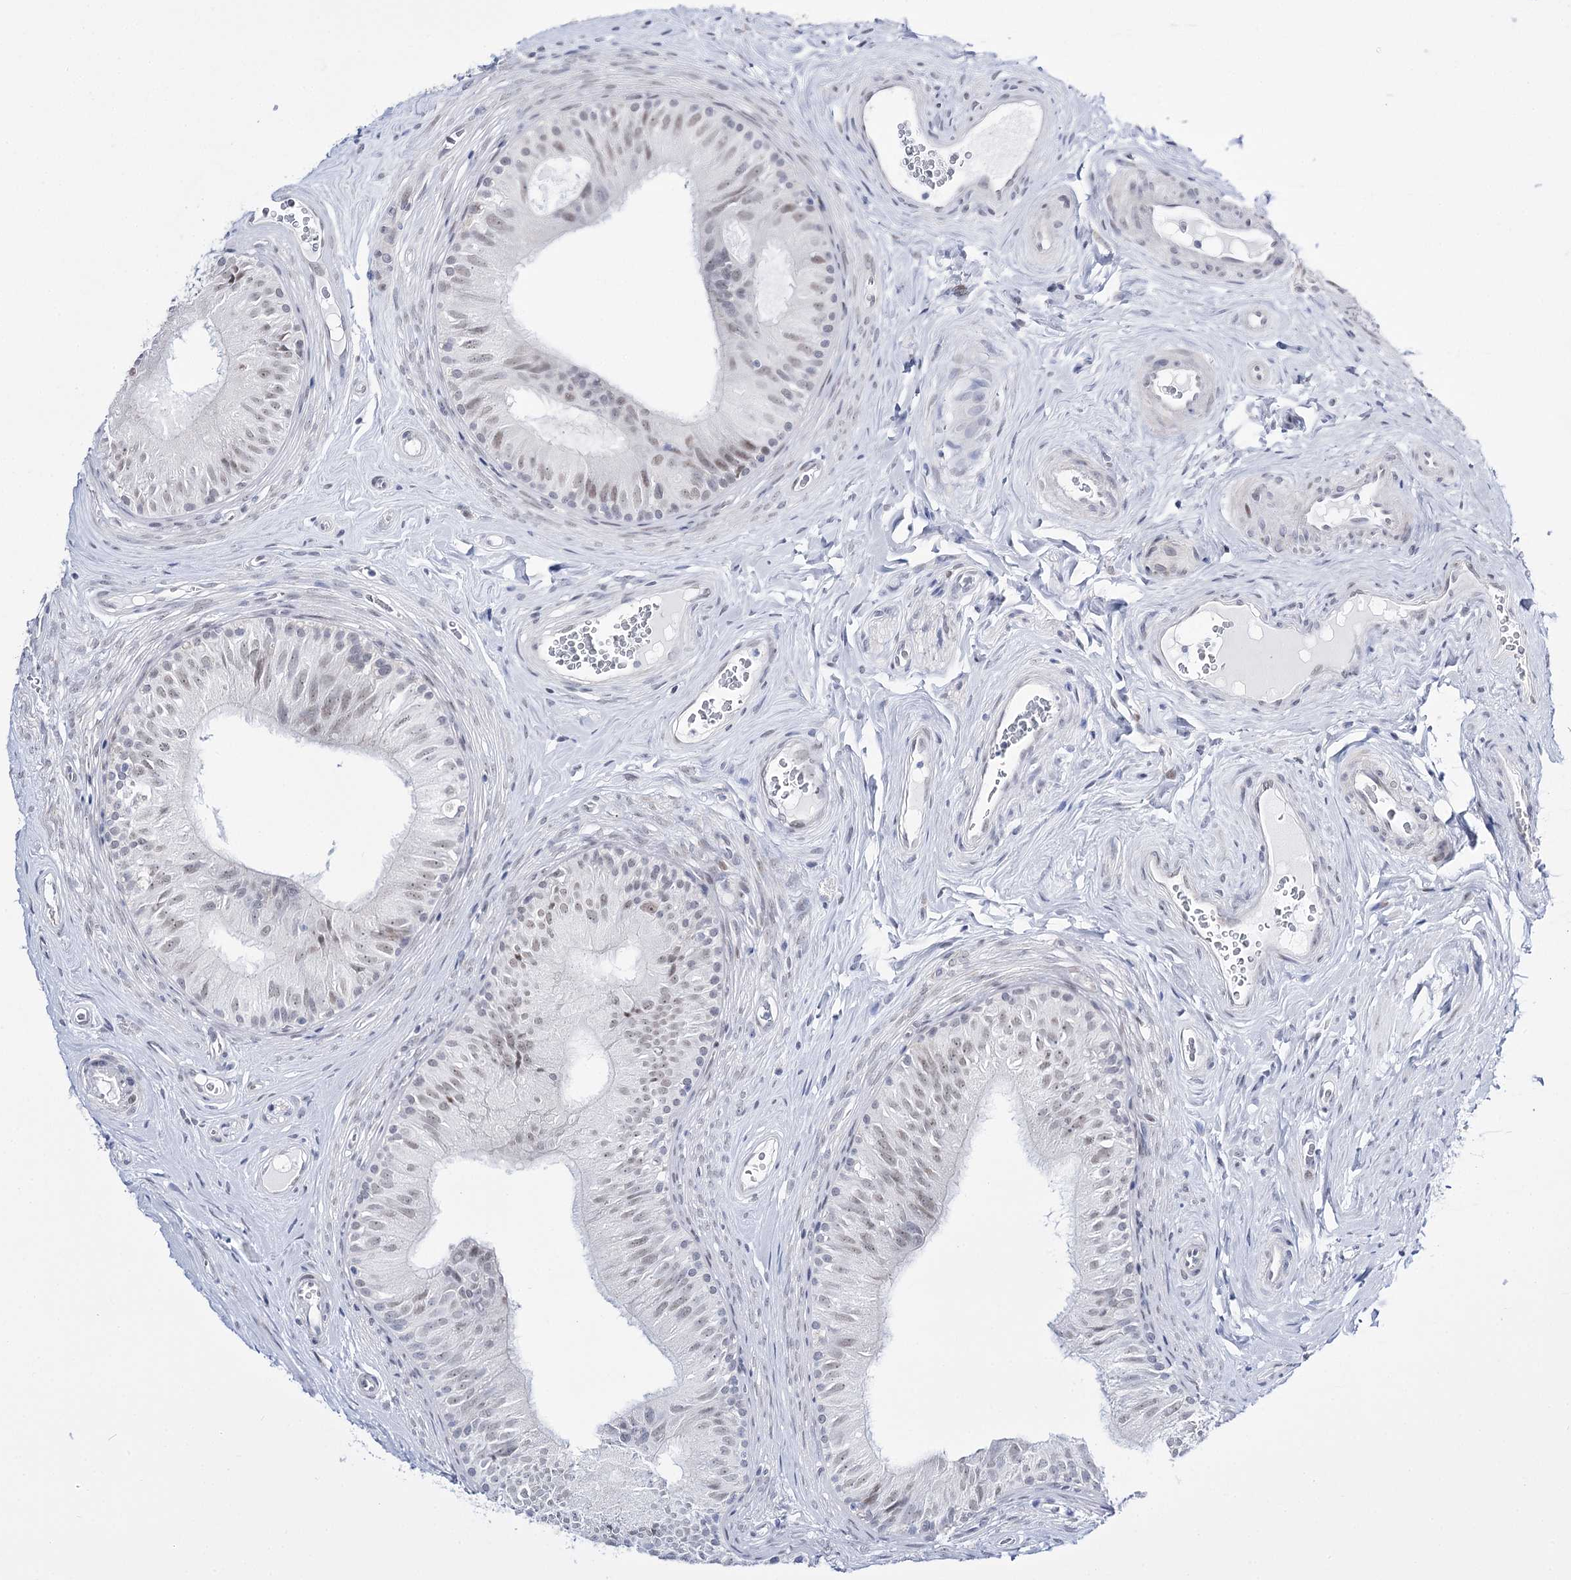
{"staining": {"intensity": "weak", "quantity": "25%-75%", "location": "nuclear"}, "tissue": "epididymis", "cell_type": "Glandular cells", "image_type": "normal", "snomed": [{"axis": "morphology", "description": "Normal tissue, NOS"}, {"axis": "topography", "description": "Epididymis"}], "caption": "Protein expression by immunohistochemistry (IHC) displays weak nuclear staining in approximately 25%-75% of glandular cells in normal epididymis.", "gene": "RBM15B", "patient": {"sex": "male", "age": 46}}